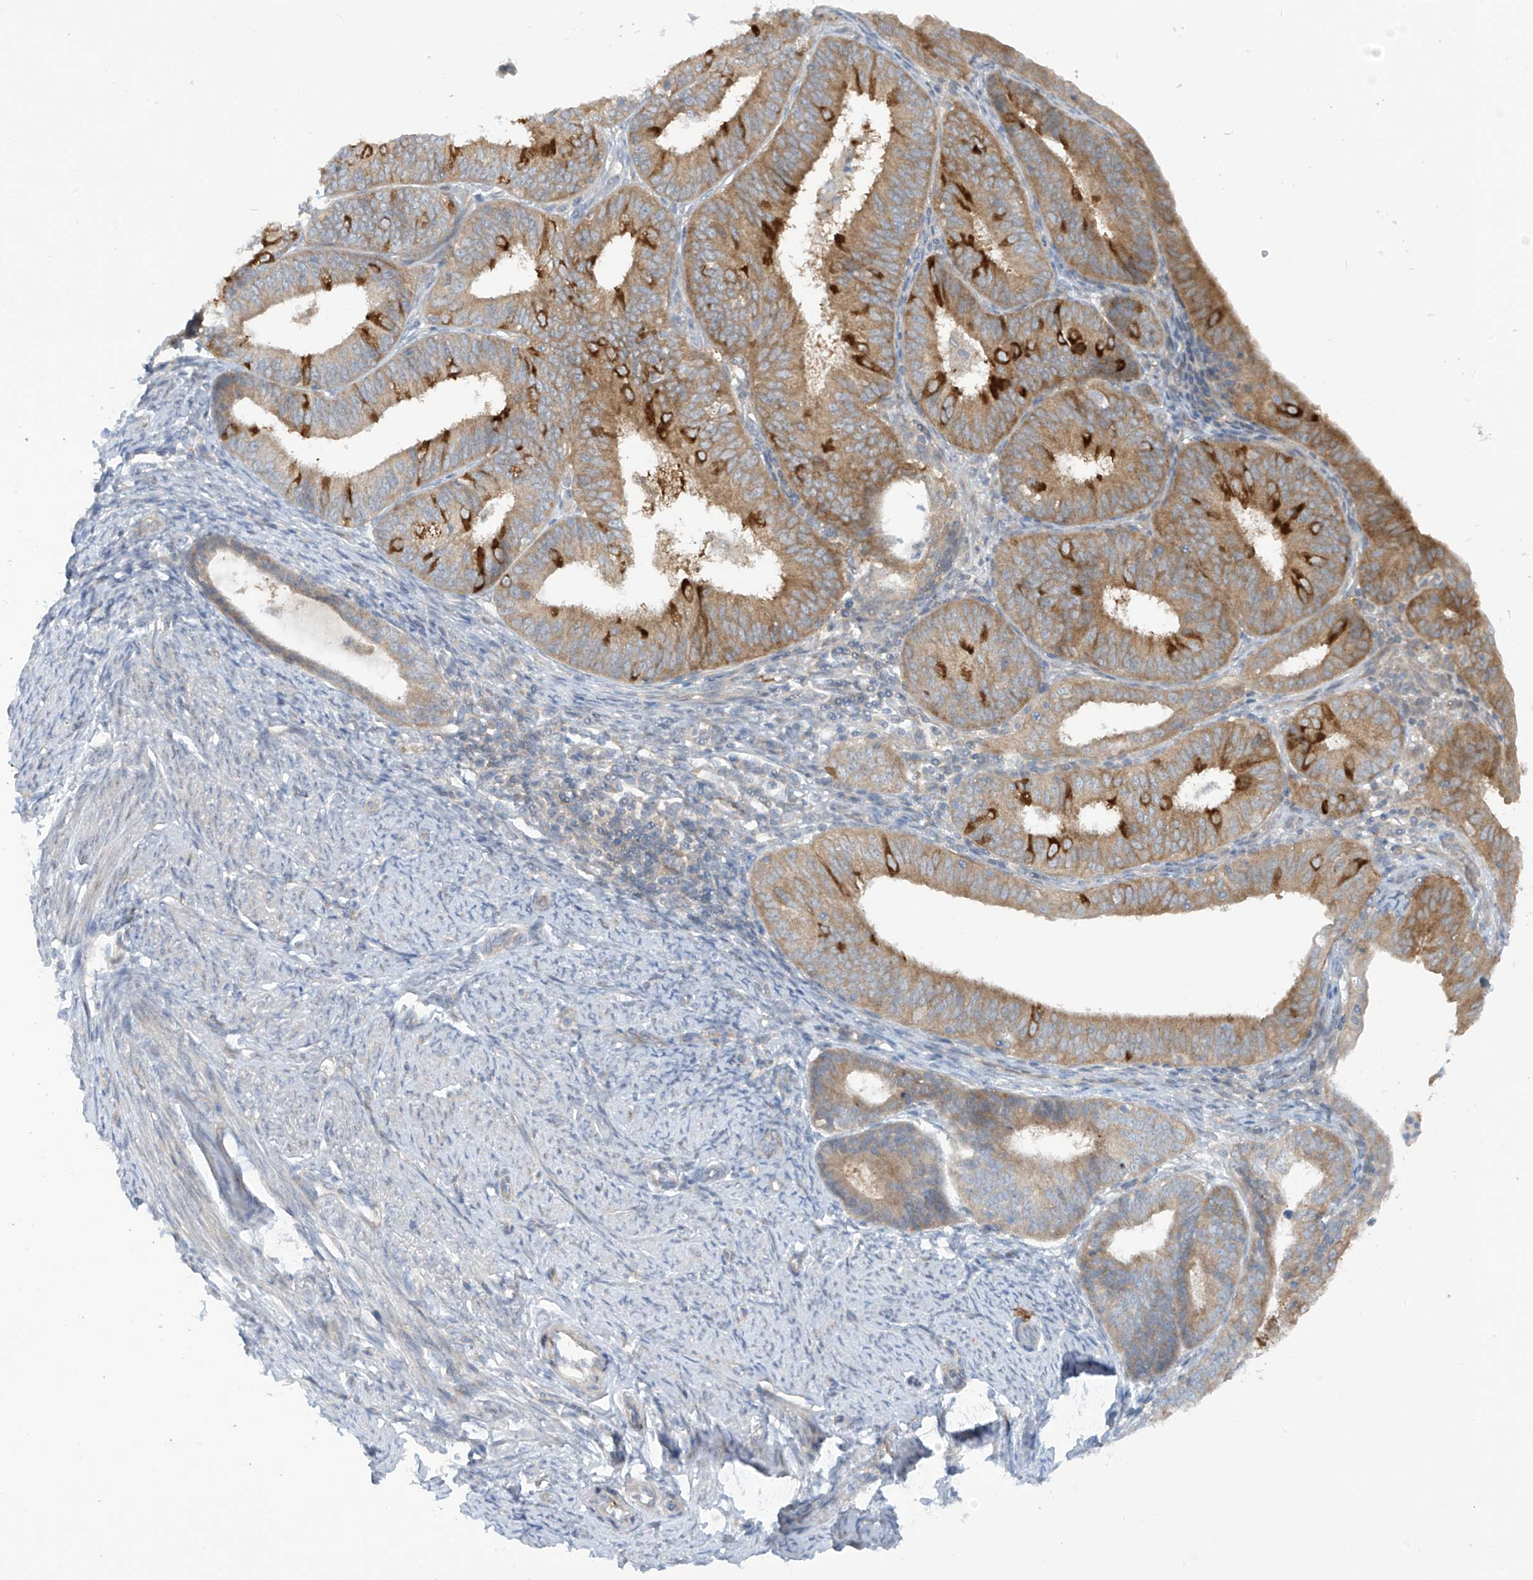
{"staining": {"intensity": "moderate", "quantity": ">75%", "location": "cytoplasmic/membranous"}, "tissue": "endometrial cancer", "cell_type": "Tumor cells", "image_type": "cancer", "snomed": [{"axis": "morphology", "description": "Adenocarcinoma, NOS"}, {"axis": "topography", "description": "Endometrium"}], "caption": "A medium amount of moderate cytoplasmic/membranous expression is present in about >75% of tumor cells in endometrial cancer tissue.", "gene": "FSD1L", "patient": {"sex": "female", "age": 51}}